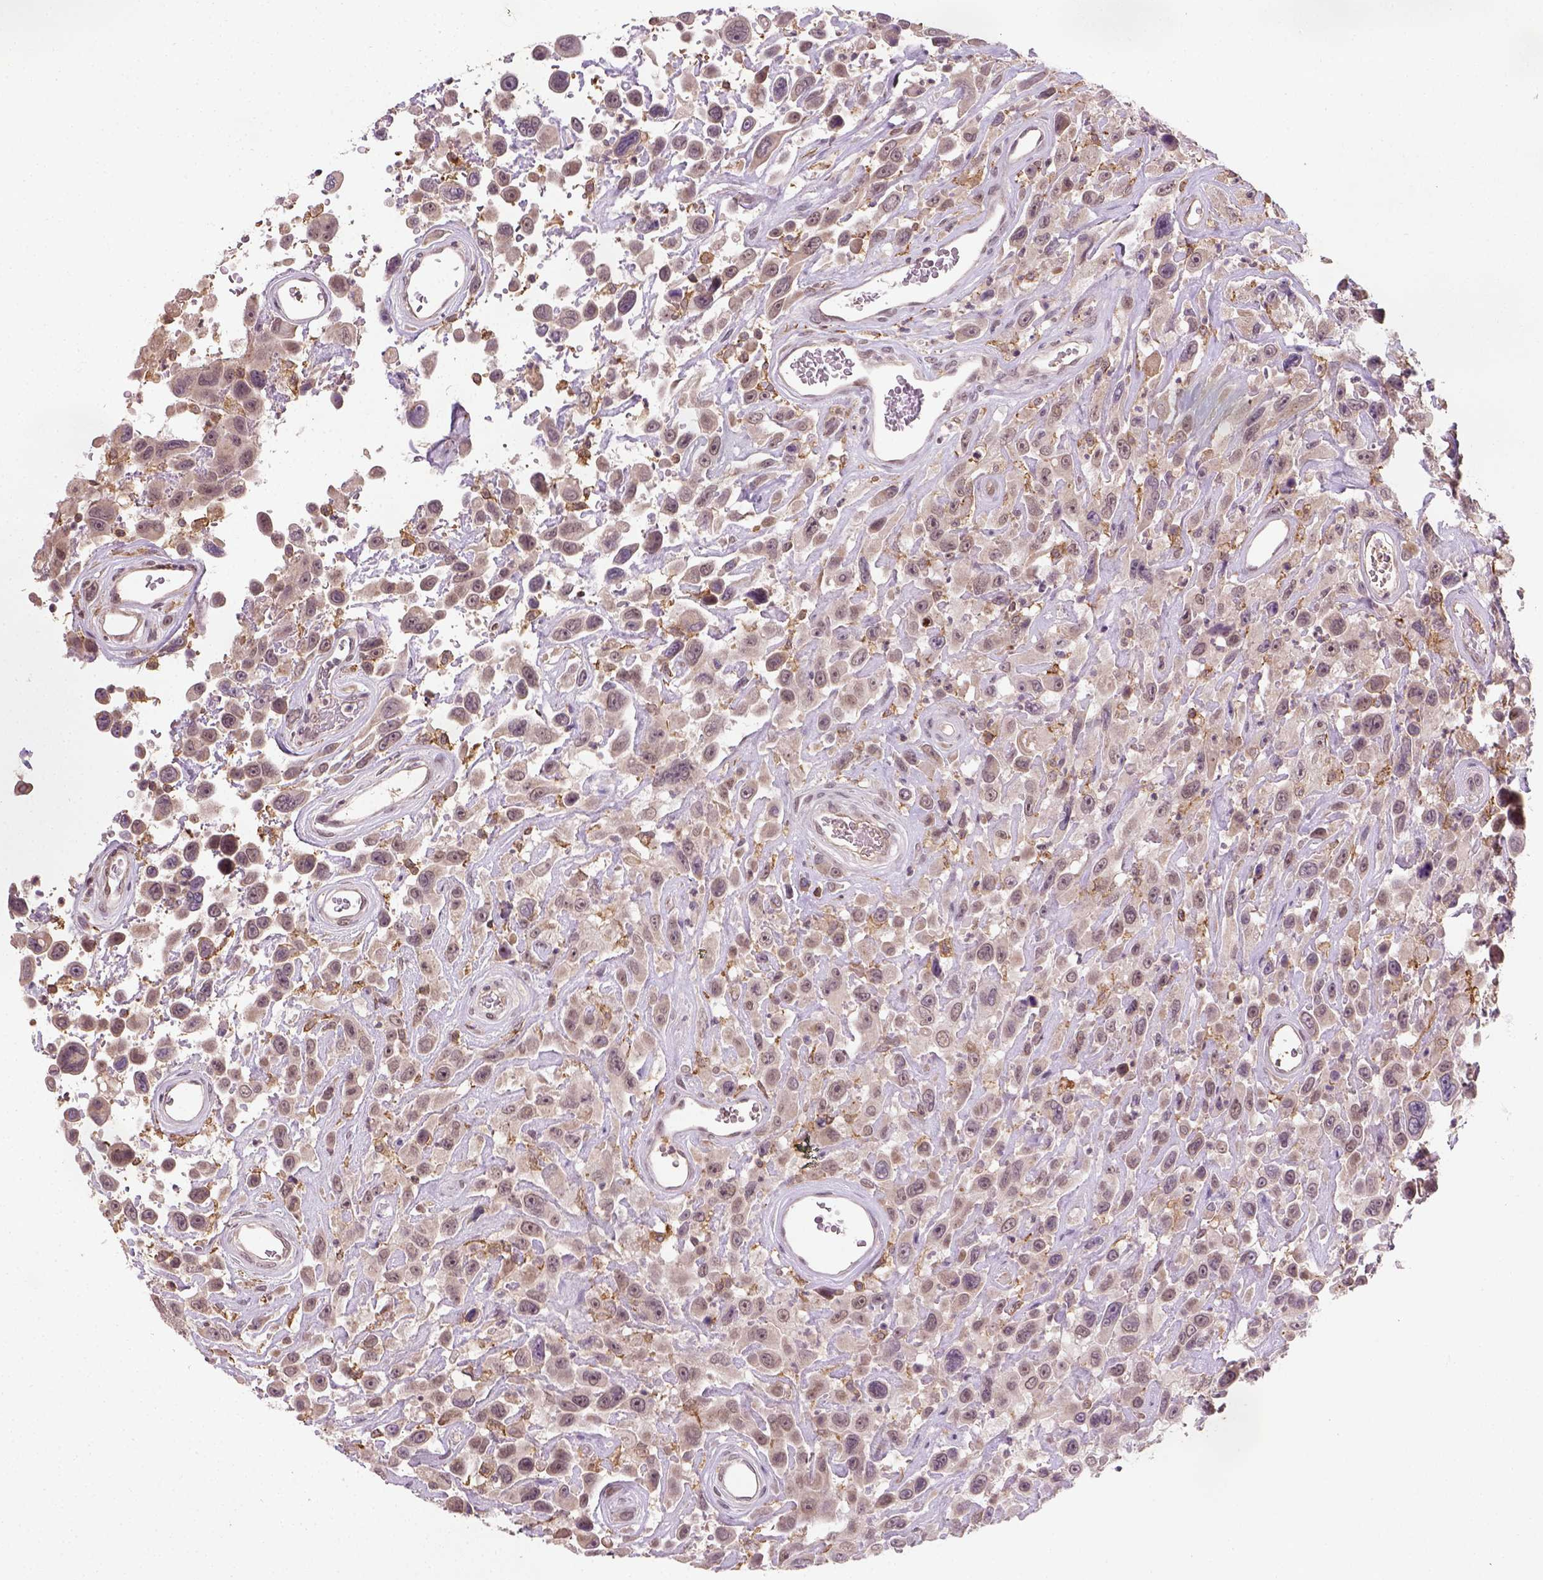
{"staining": {"intensity": "negative", "quantity": "none", "location": "none"}, "tissue": "urothelial cancer", "cell_type": "Tumor cells", "image_type": "cancer", "snomed": [{"axis": "morphology", "description": "Urothelial carcinoma, High grade"}, {"axis": "topography", "description": "Urinary bladder"}], "caption": "The histopathology image exhibits no staining of tumor cells in high-grade urothelial carcinoma.", "gene": "CAMKK1", "patient": {"sex": "male", "age": 53}}